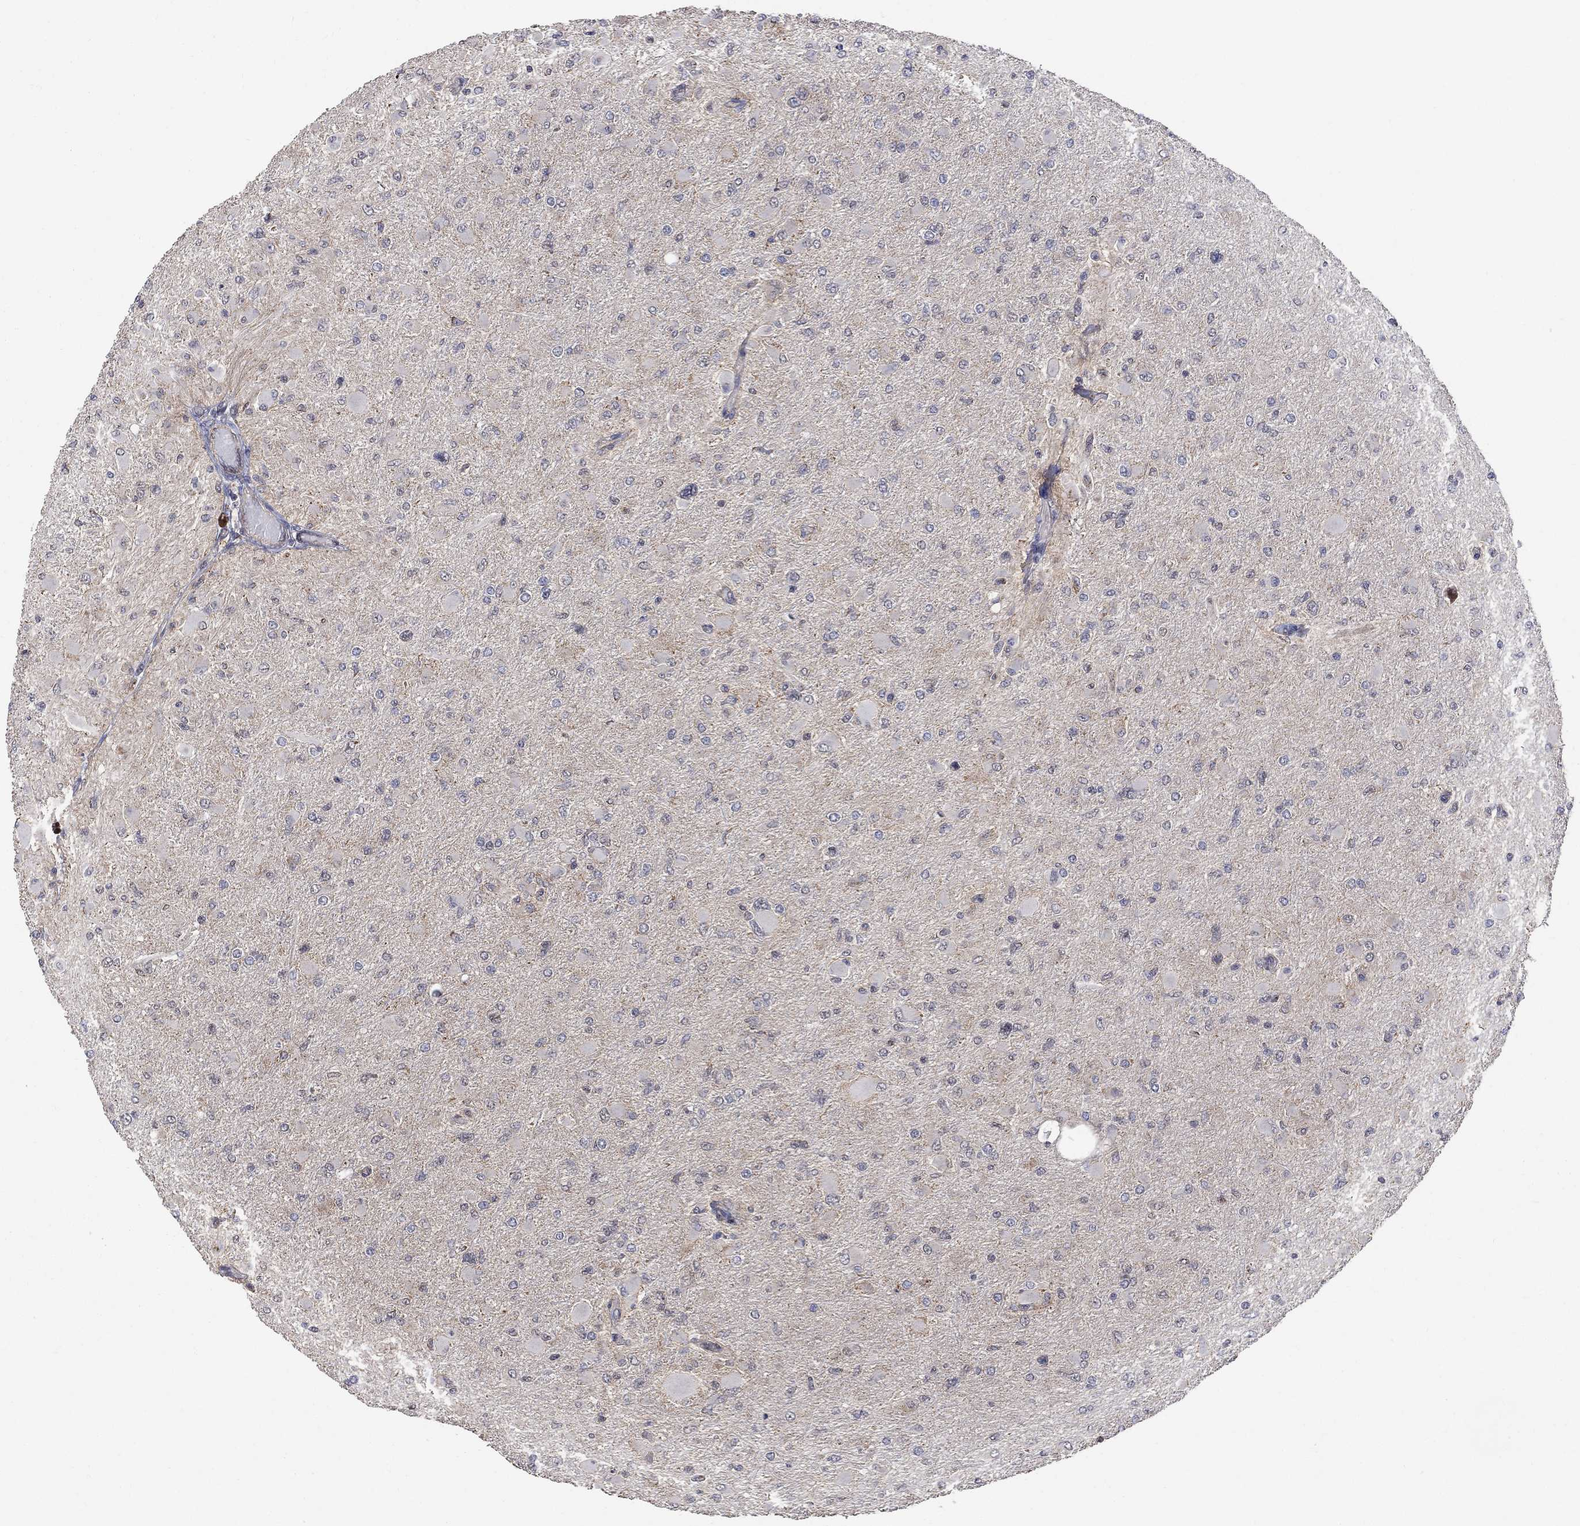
{"staining": {"intensity": "negative", "quantity": "none", "location": "none"}, "tissue": "glioma", "cell_type": "Tumor cells", "image_type": "cancer", "snomed": [{"axis": "morphology", "description": "Glioma, malignant, High grade"}, {"axis": "topography", "description": "Cerebral cortex"}], "caption": "Immunohistochemistry (IHC) of human glioma exhibits no positivity in tumor cells.", "gene": "ANKRA2", "patient": {"sex": "female", "age": 36}}